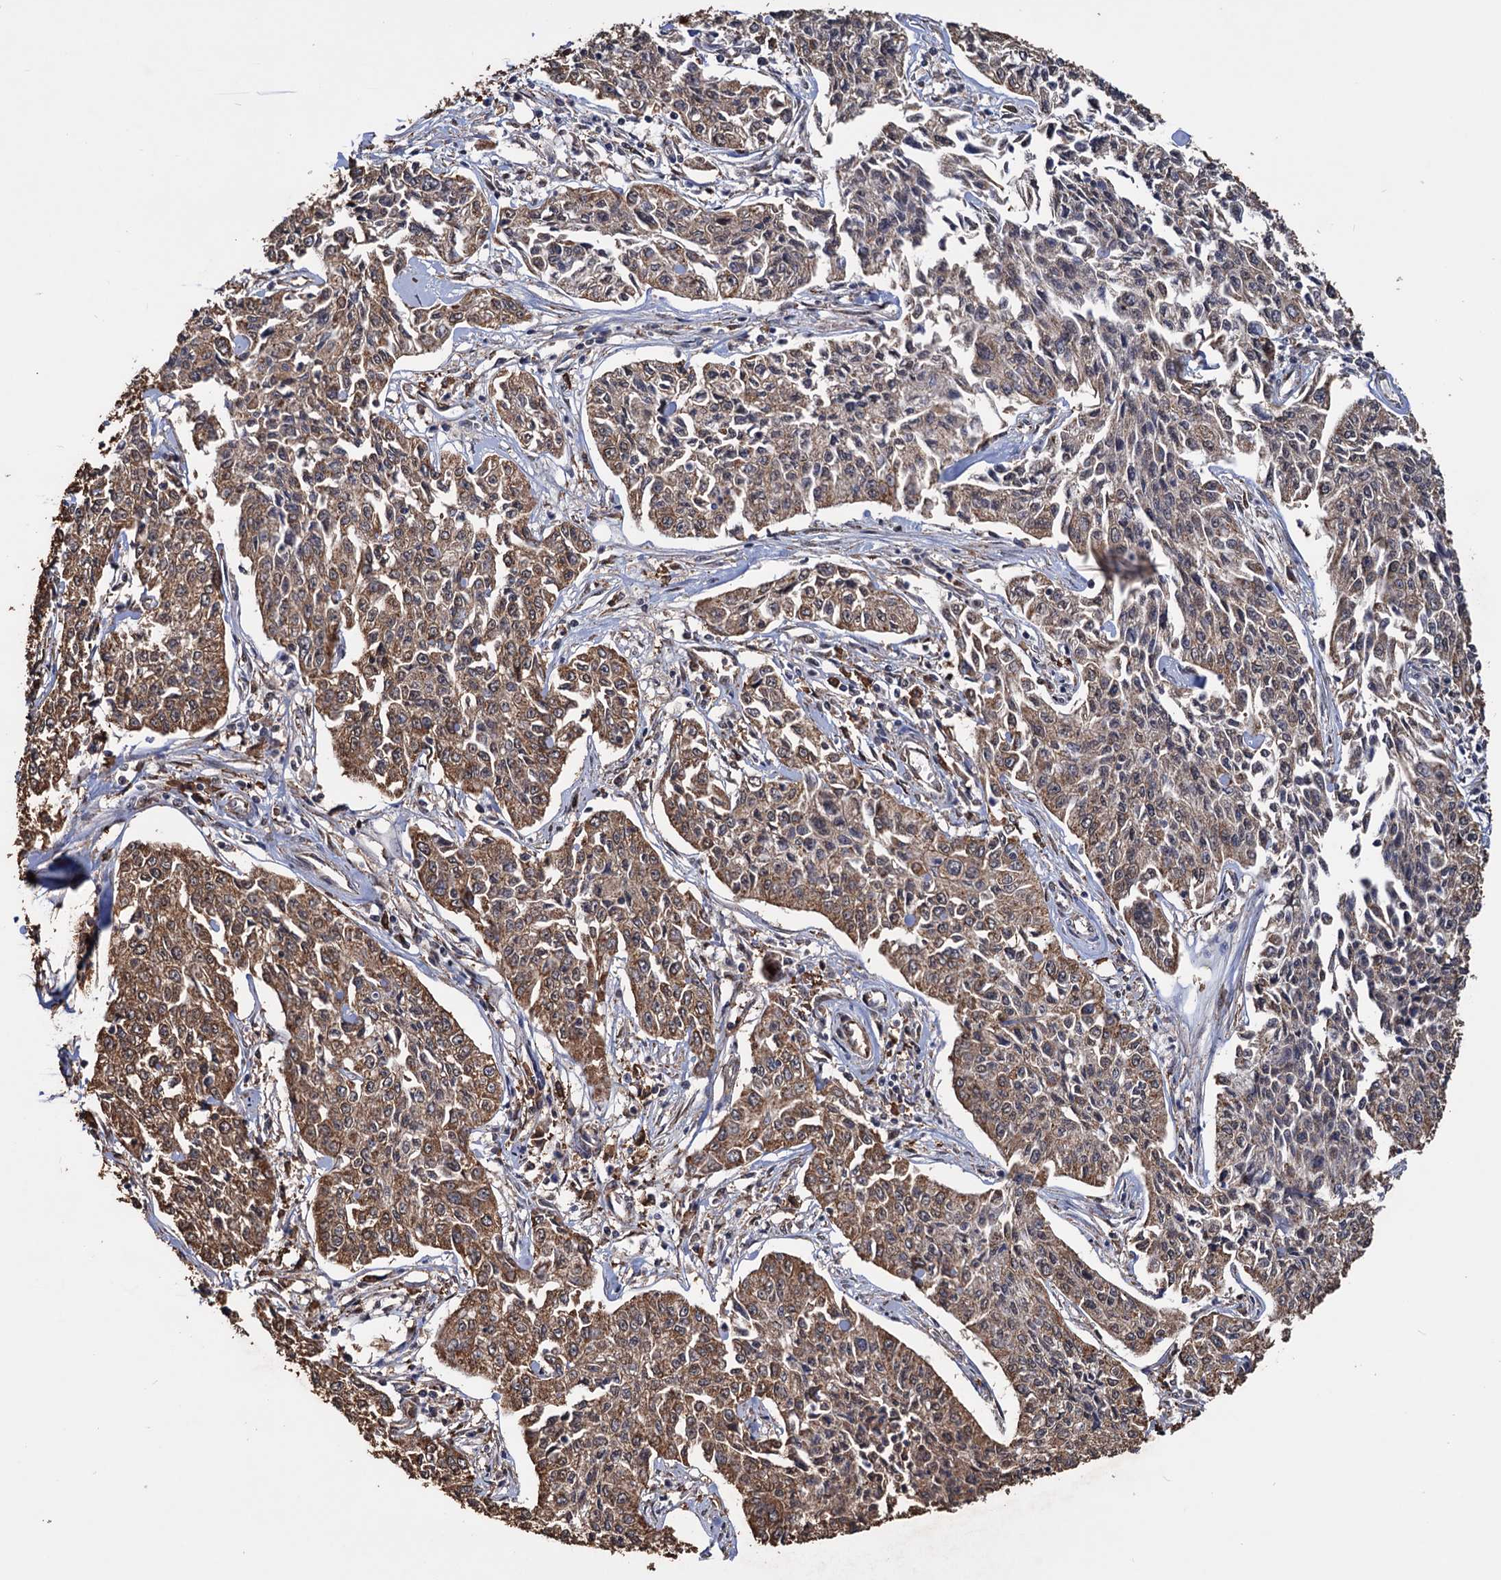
{"staining": {"intensity": "moderate", "quantity": ">75%", "location": "cytoplasmic/membranous"}, "tissue": "cervical cancer", "cell_type": "Tumor cells", "image_type": "cancer", "snomed": [{"axis": "morphology", "description": "Squamous cell carcinoma, NOS"}, {"axis": "topography", "description": "Cervix"}], "caption": "Immunohistochemistry (IHC) histopathology image of squamous cell carcinoma (cervical) stained for a protein (brown), which exhibits medium levels of moderate cytoplasmic/membranous expression in about >75% of tumor cells.", "gene": "TBC1D12", "patient": {"sex": "female", "age": 35}}